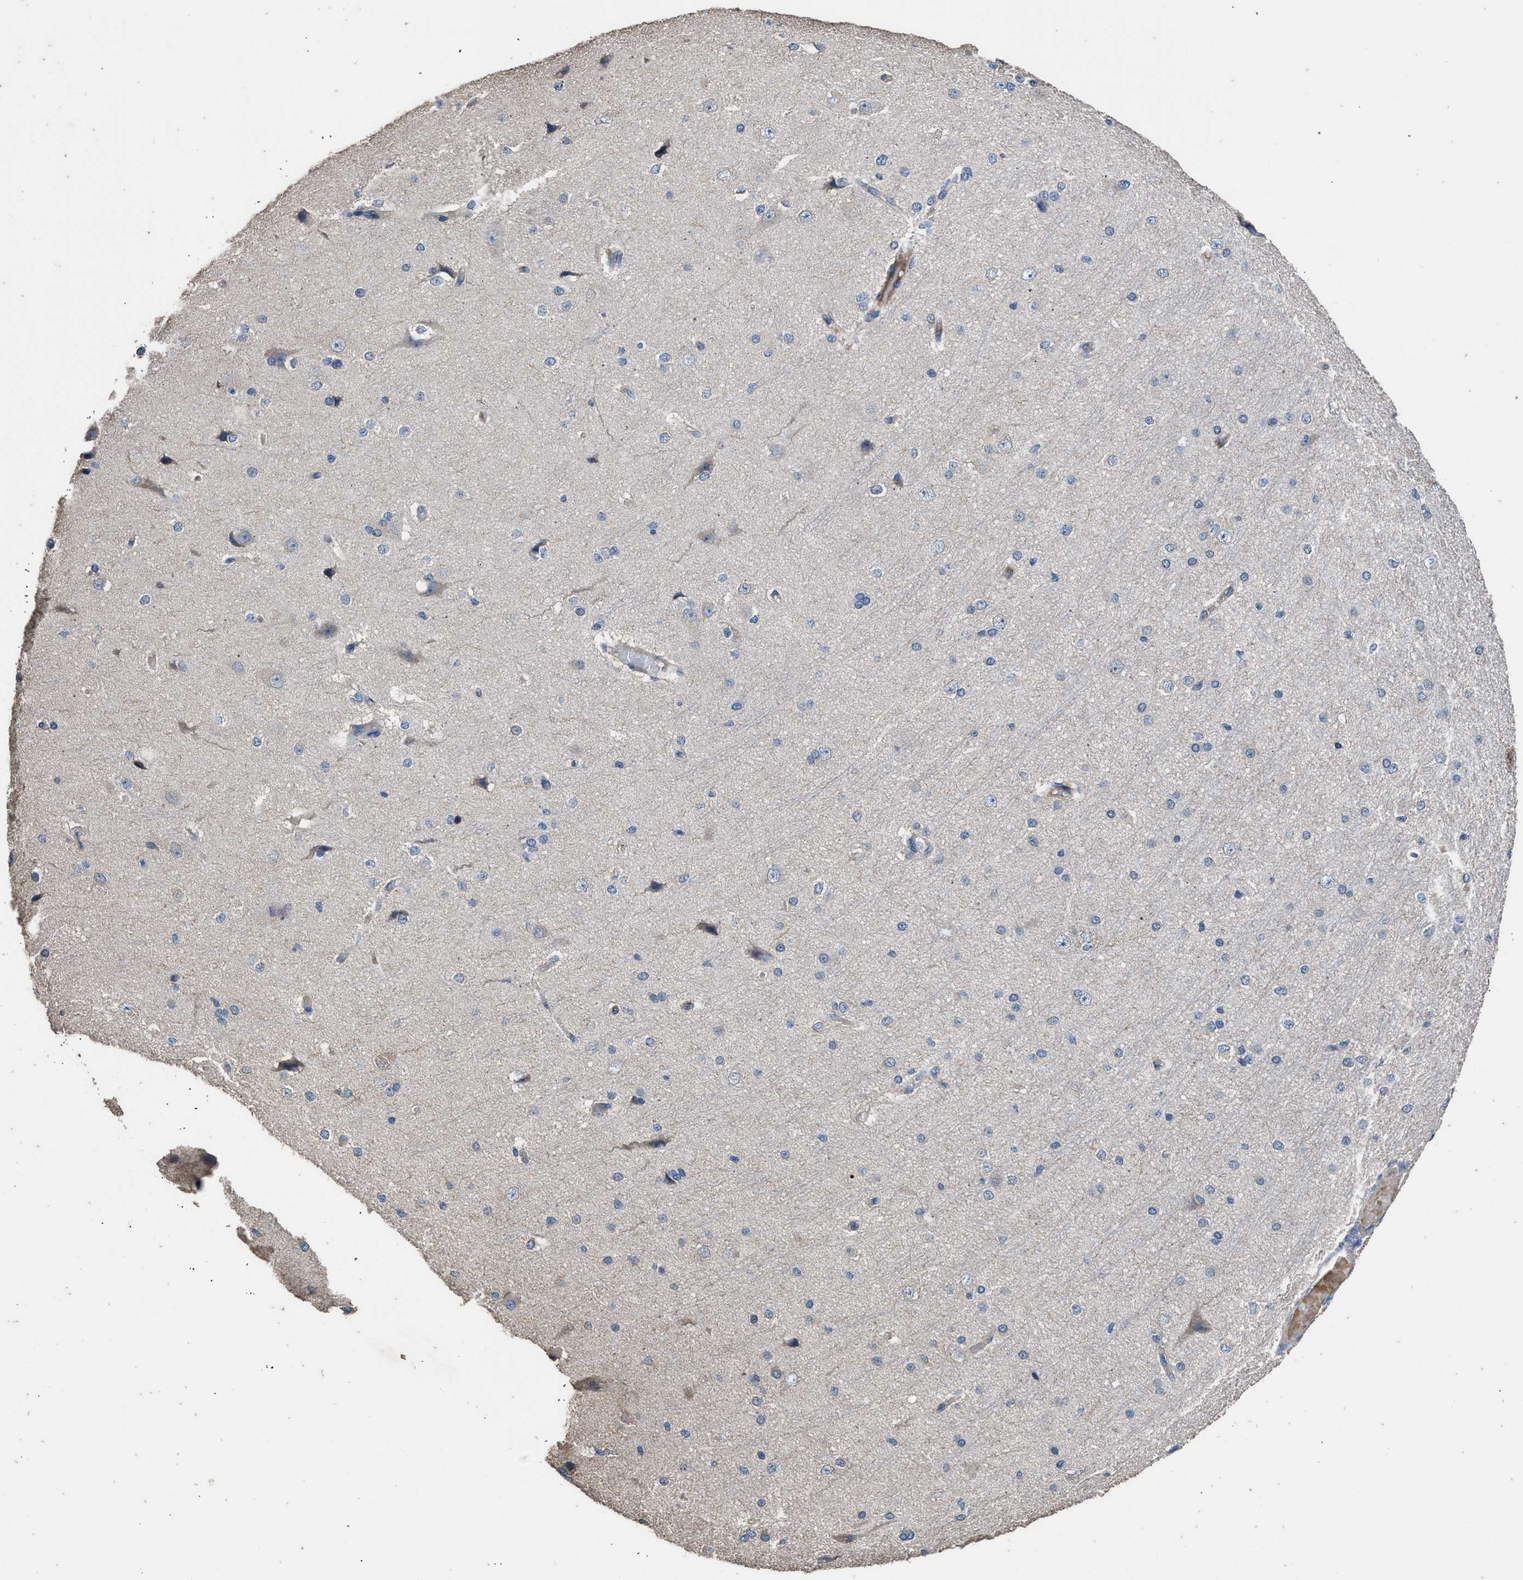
{"staining": {"intensity": "negative", "quantity": "none", "location": "none"}, "tissue": "cerebral cortex", "cell_type": "Endothelial cells", "image_type": "normal", "snomed": [{"axis": "morphology", "description": "Normal tissue, NOS"}, {"axis": "morphology", "description": "Developmental malformation"}, {"axis": "topography", "description": "Cerebral cortex"}], "caption": "Endothelial cells show no significant positivity in normal cerebral cortex. (Brightfield microscopy of DAB (3,3'-diaminobenzidine) IHC at high magnification).", "gene": "ITSN1", "patient": {"sex": "female", "age": 30}}